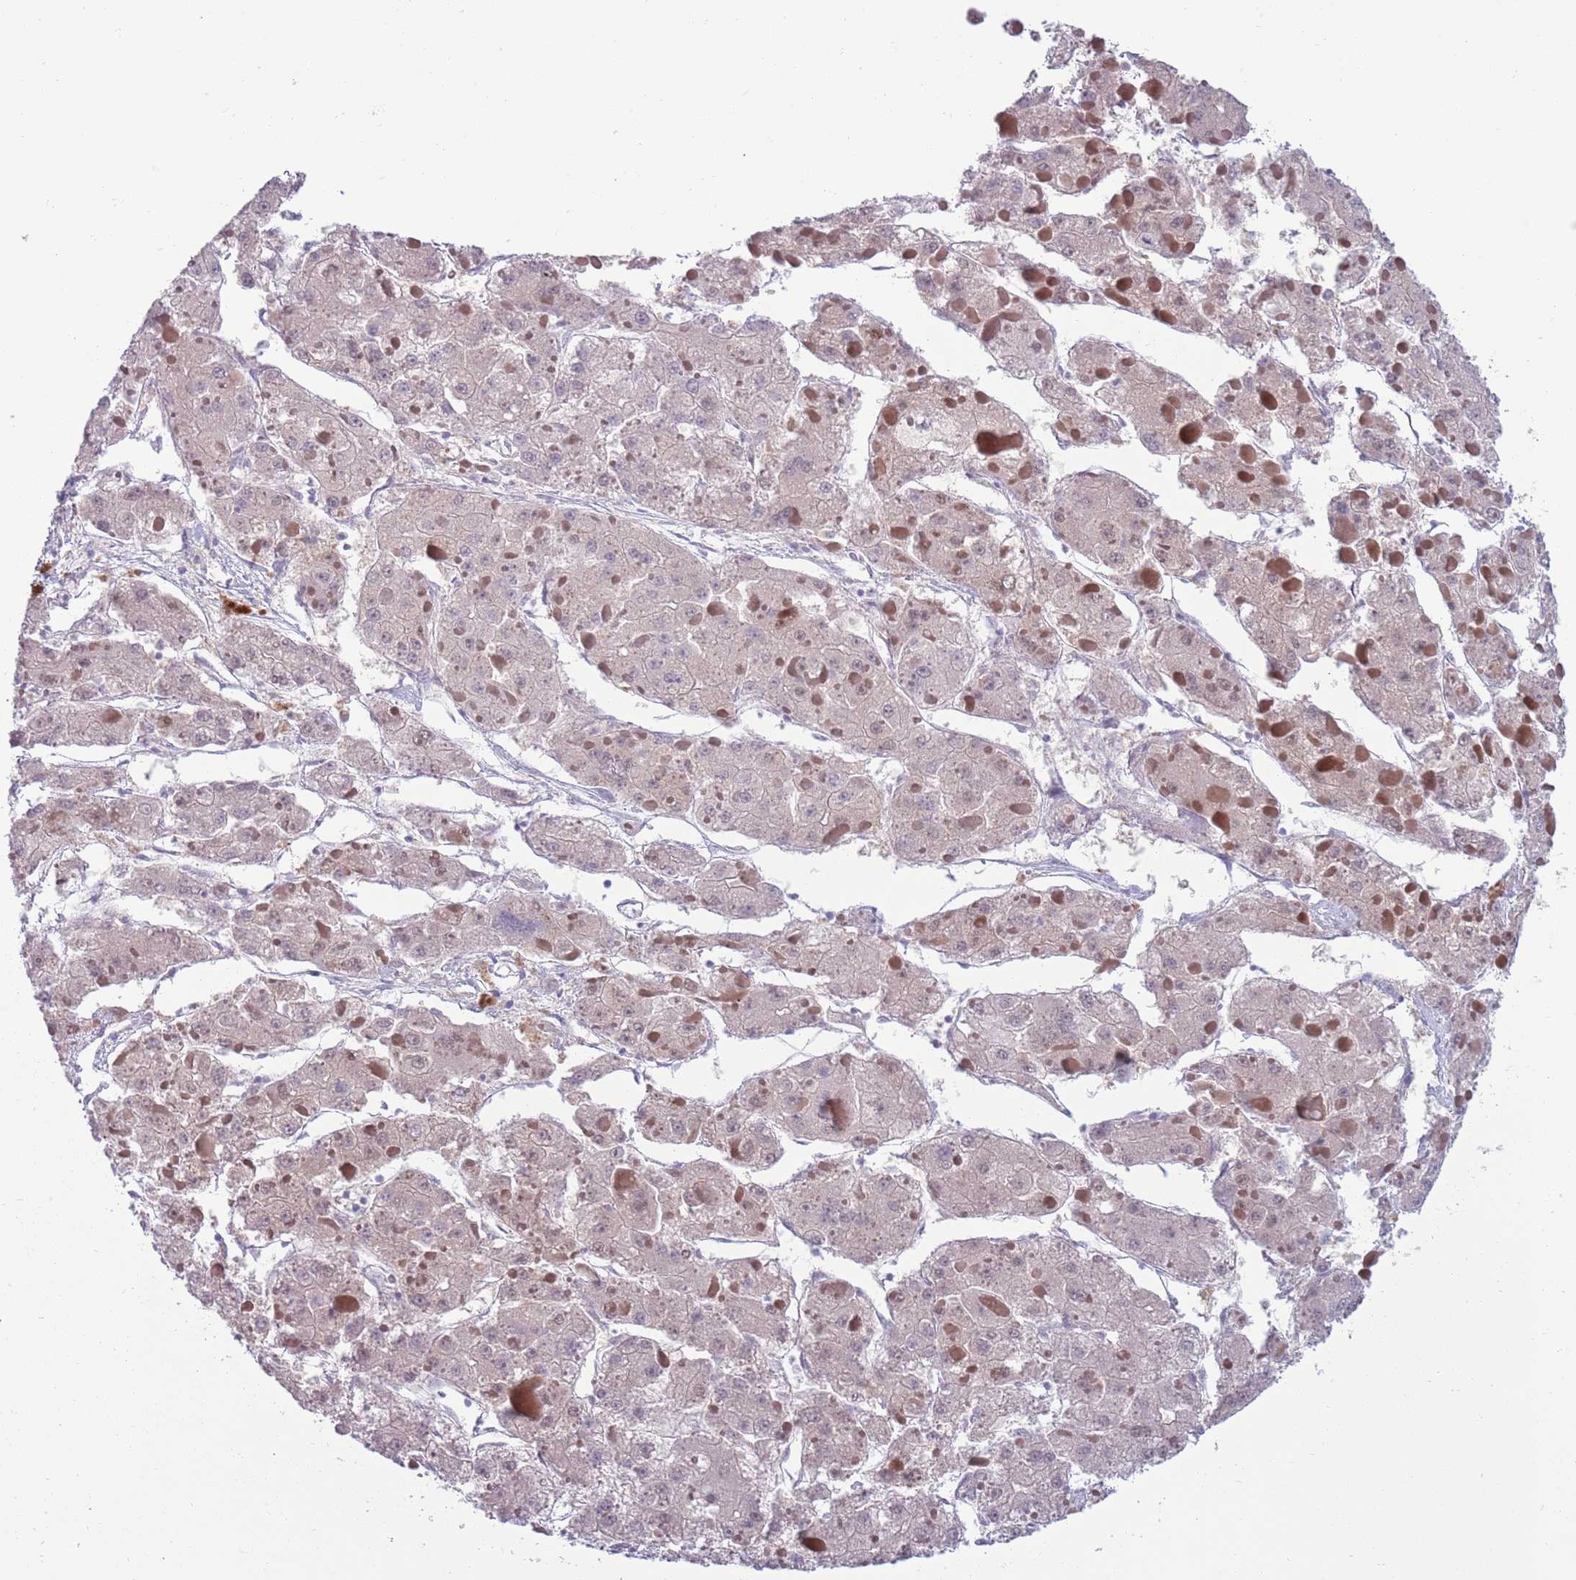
{"staining": {"intensity": "negative", "quantity": "none", "location": "none"}, "tissue": "liver cancer", "cell_type": "Tumor cells", "image_type": "cancer", "snomed": [{"axis": "morphology", "description": "Carcinoma, Hepatocellular, NOS"}, {"axis": "topography", "description": "Liver"}], "caption": "Tumor cells show no significant protein expression in liver hepatocellular carcinoma.", "gene": "CLNS1A", "patient": {"sex": "female", "age": 73}}